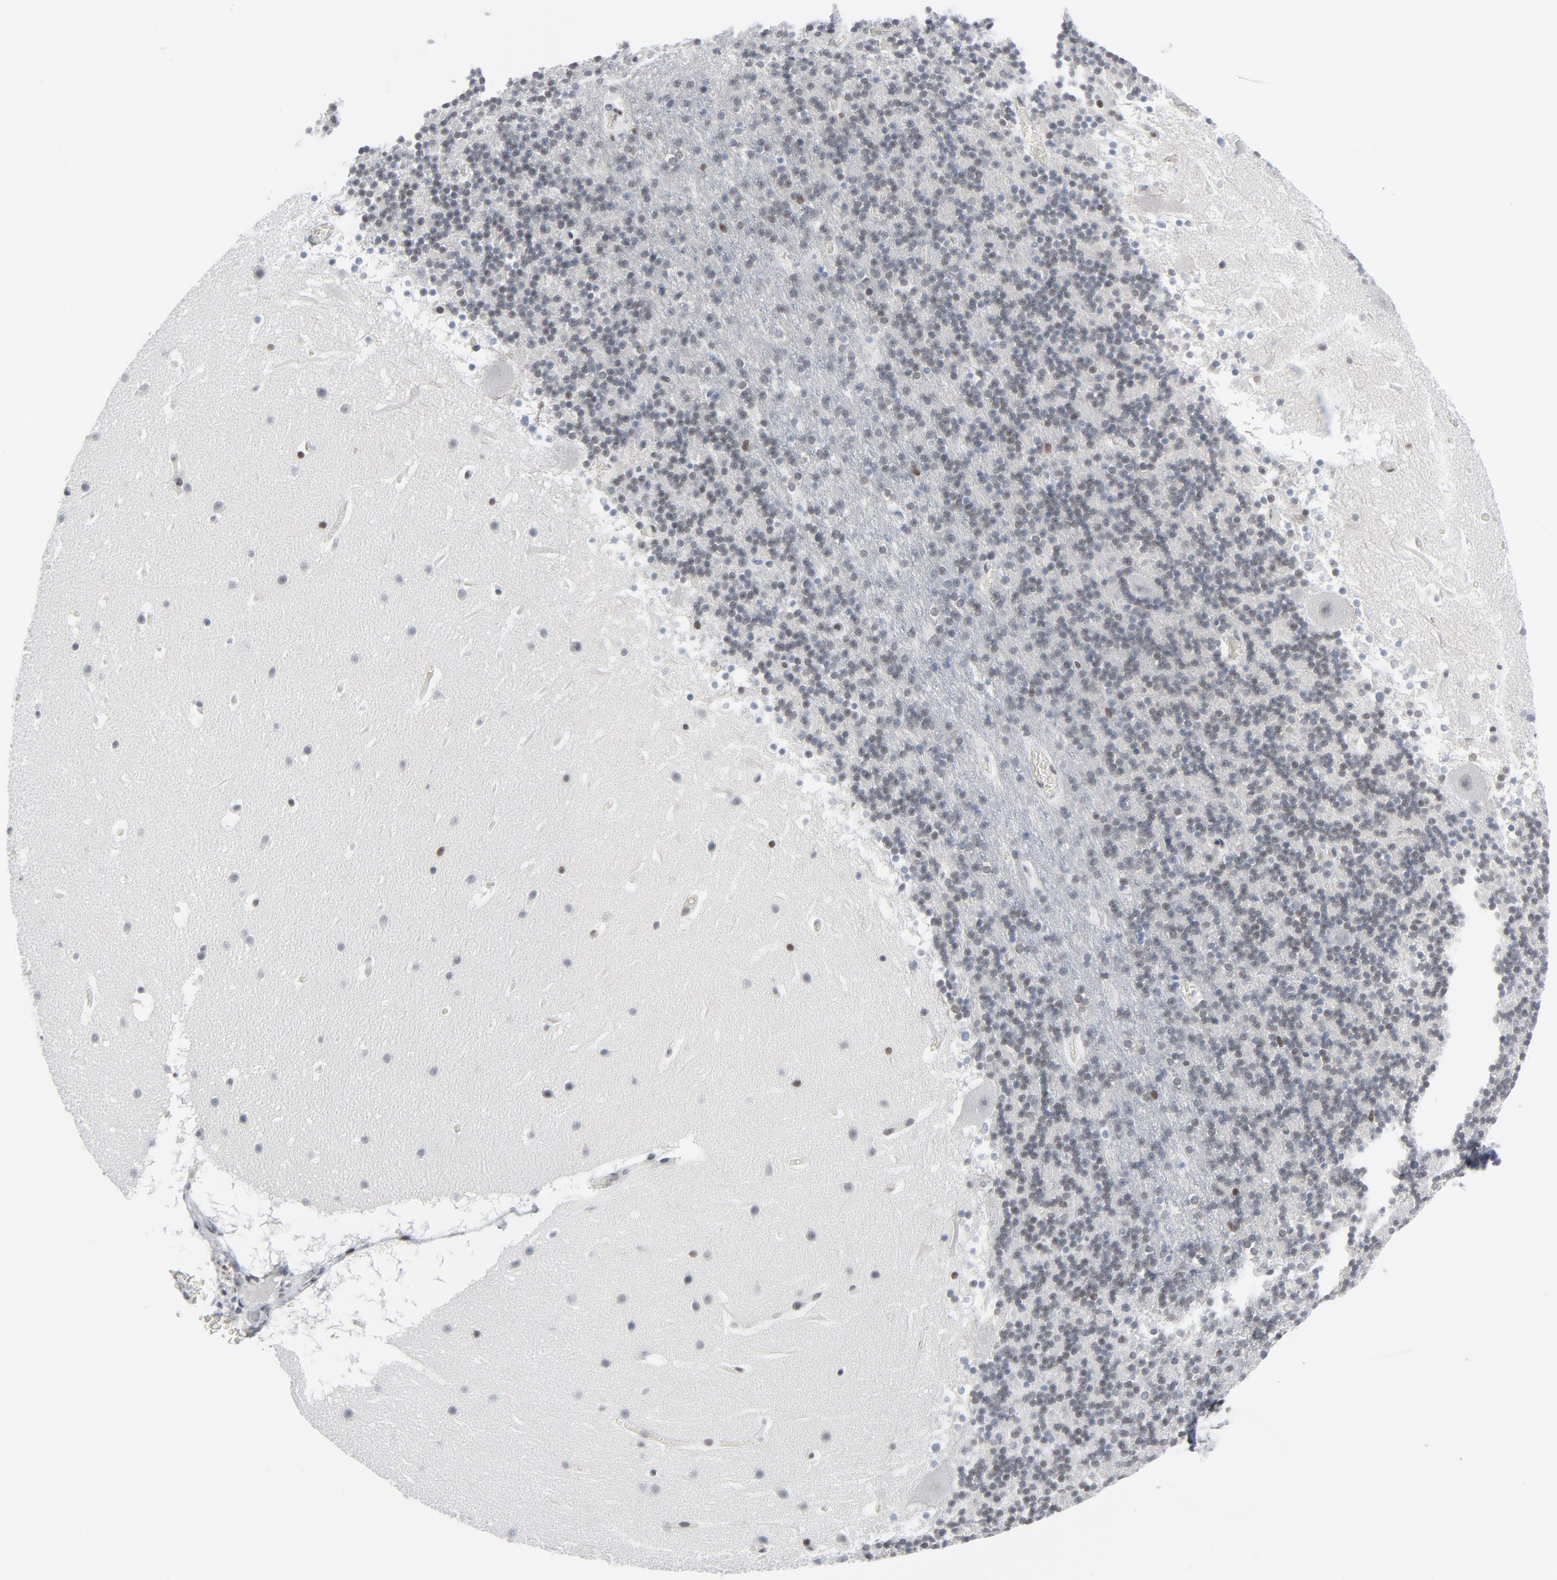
{"staining": {"intensity": "weak", "quantity": "25%-75%", "location": "nuclear"}, "tissue": "cerebellum", "cell_type": "Cells in granular layer", "image_type": "normal", "snomed": [{"axis": "morphology", "description": "Normal tissue, NOS"}, {"axis": "topography", "description": "Cerebellum"}], "caption": "Immunohistochemistry (IHC) image of unremarkable cerebellum: cerebellum stained using immunohistochemistry demonstrates low levels of weak protein expression localized specifically in the nuclear of cells in granular layer, appearing as a nuclear brown color.", "gene": "SIRT1", "patient": {"sex": "male", "age": 45}}